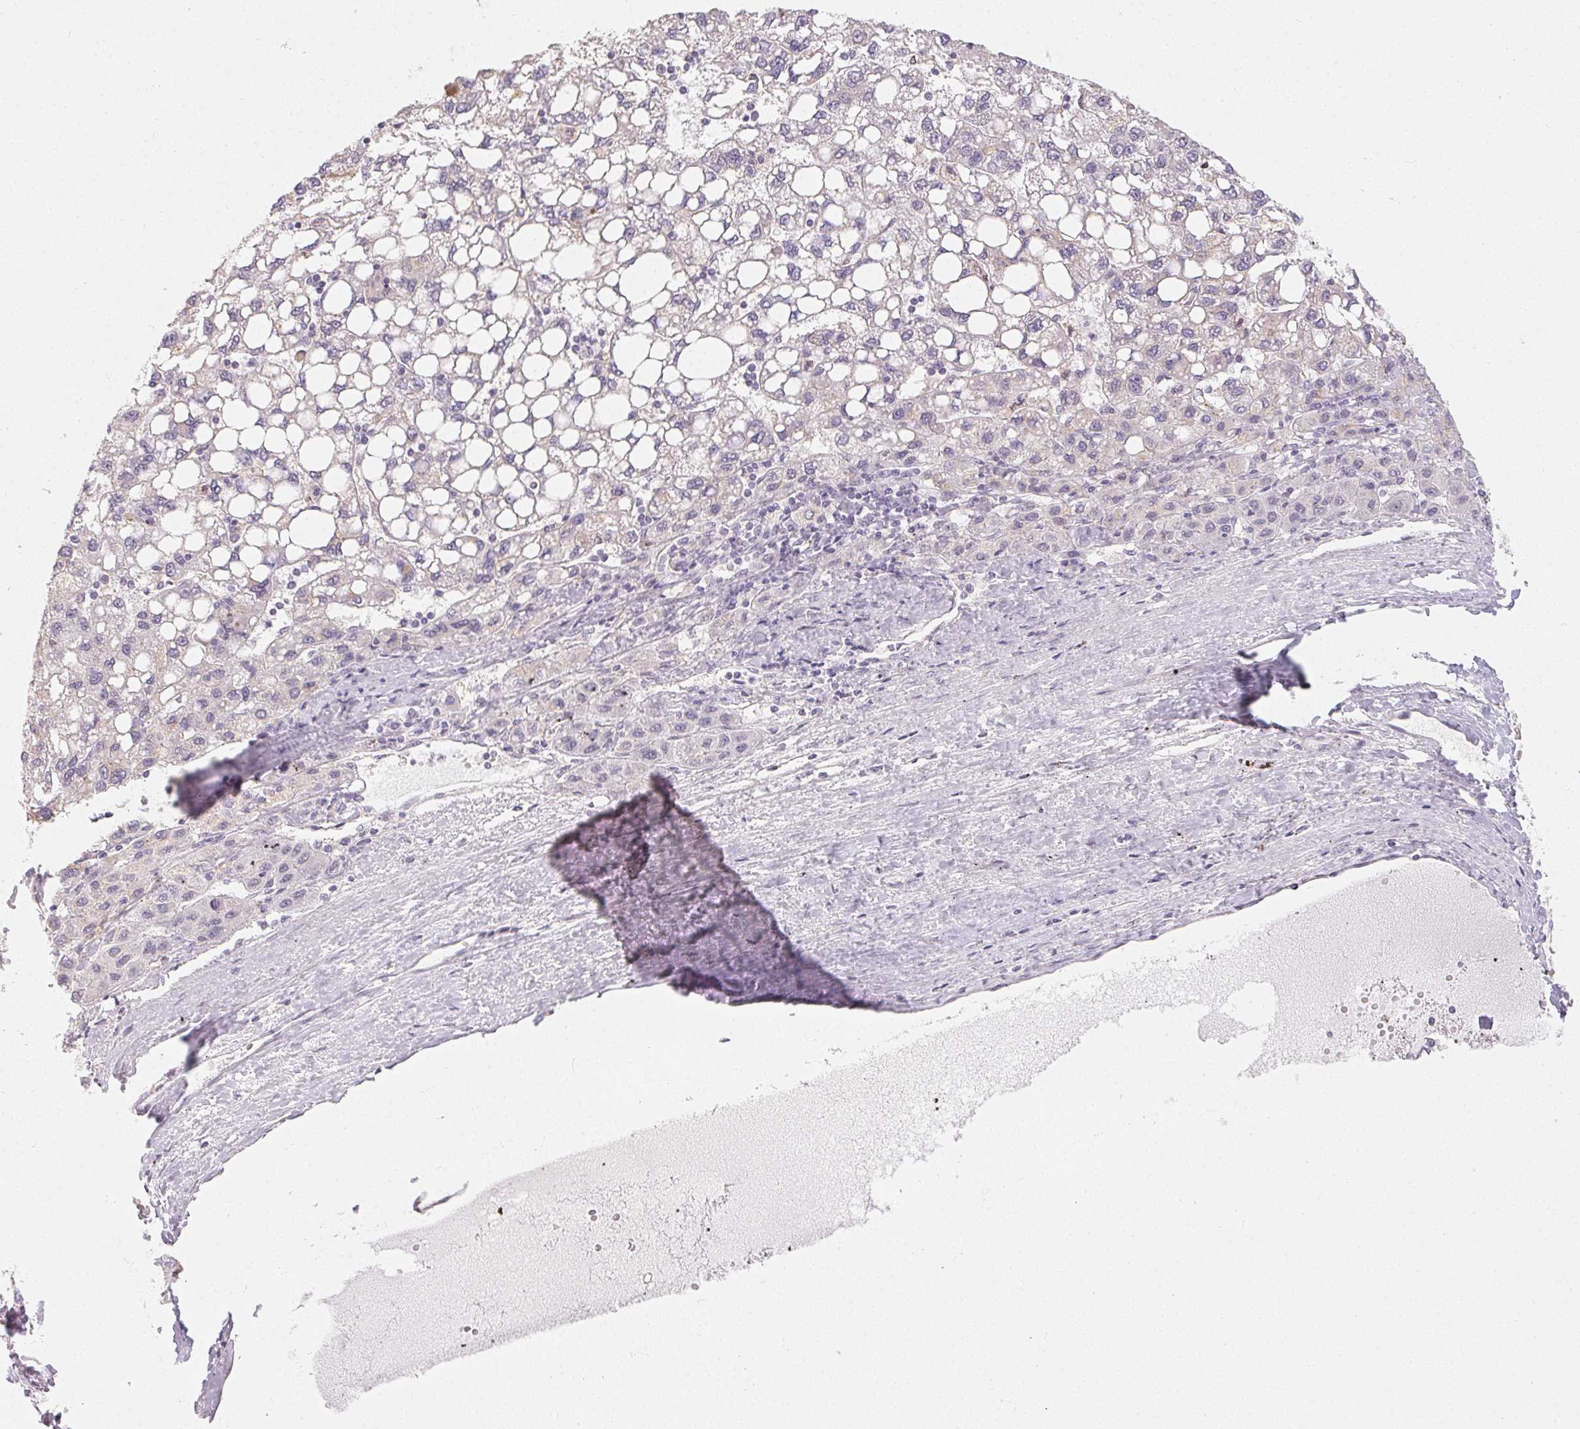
{"staining": {"intensity": "negative", "quantity": "none", "location": "none"}, "tissue": "liver cancer", "cell_type": "Tumor cells", "image_type": "cancer", "snomed": [{"axis": "morphology", "description": "Carcinoma, Hepatocellular, NOS"}, {"axis": "topography", "description": "Liver"}], "caption": "A micrograph of human liver cancer is negative for staining in tumor cells.", "gene": "TMEM174", "patient": {"sex": "female", "age": 82}}